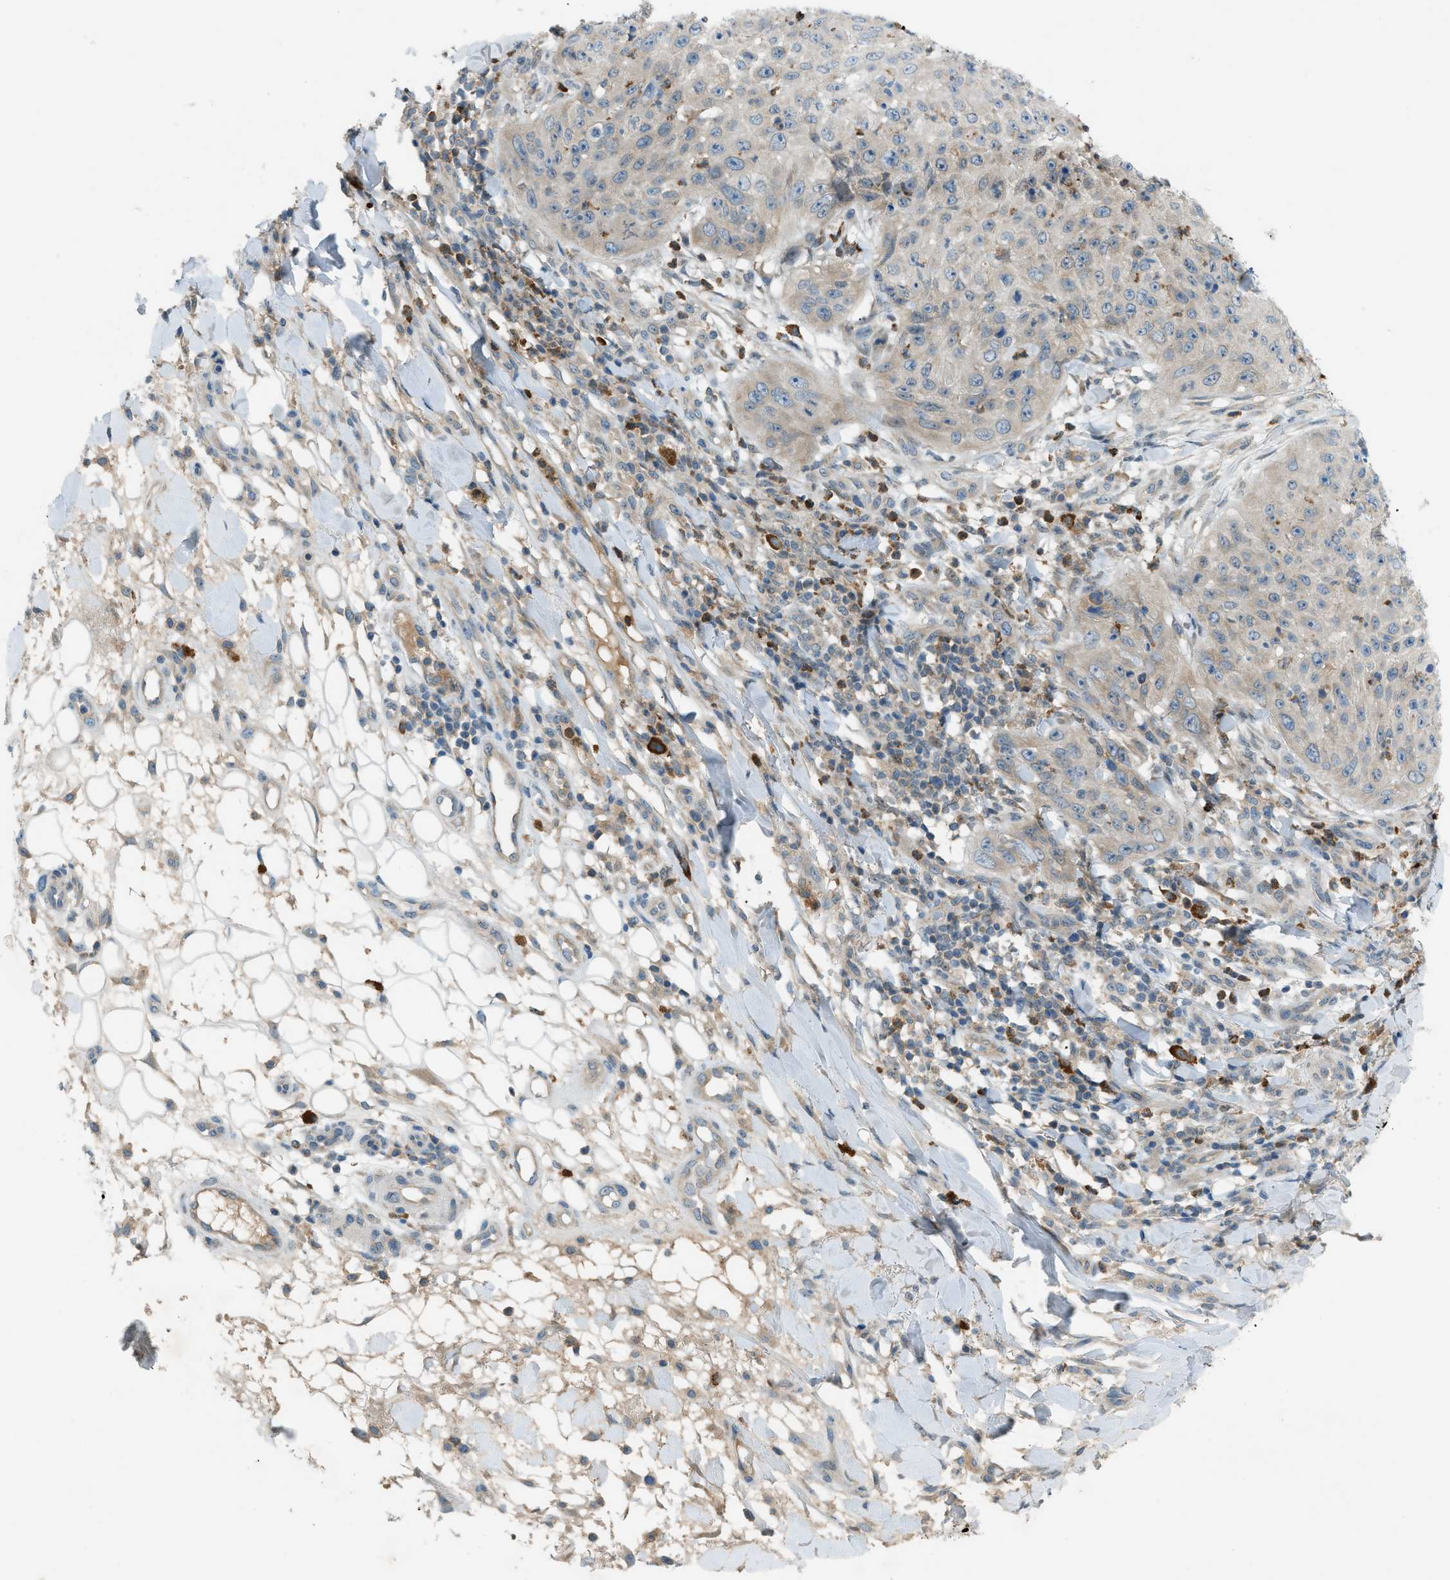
{"staining": {"intensity": "negative", "quantity": "none", "location": "none"}, "tissue": "skin cancer", "cell_type": "Tumor cells", "image_type": "cancer", "snomed": [{"axis": "morphology", "description": "Squamous cell carcinoma, NOS"}, {"axis": "topography", "description": "Skin"}], "caption": "The IHC micrograph has no significant positivity in tumor cells of squamous cell carcinoma (skin) tissue.", "gene": "DYRK1A", "patient": {"sex": "female", "age": 80}}